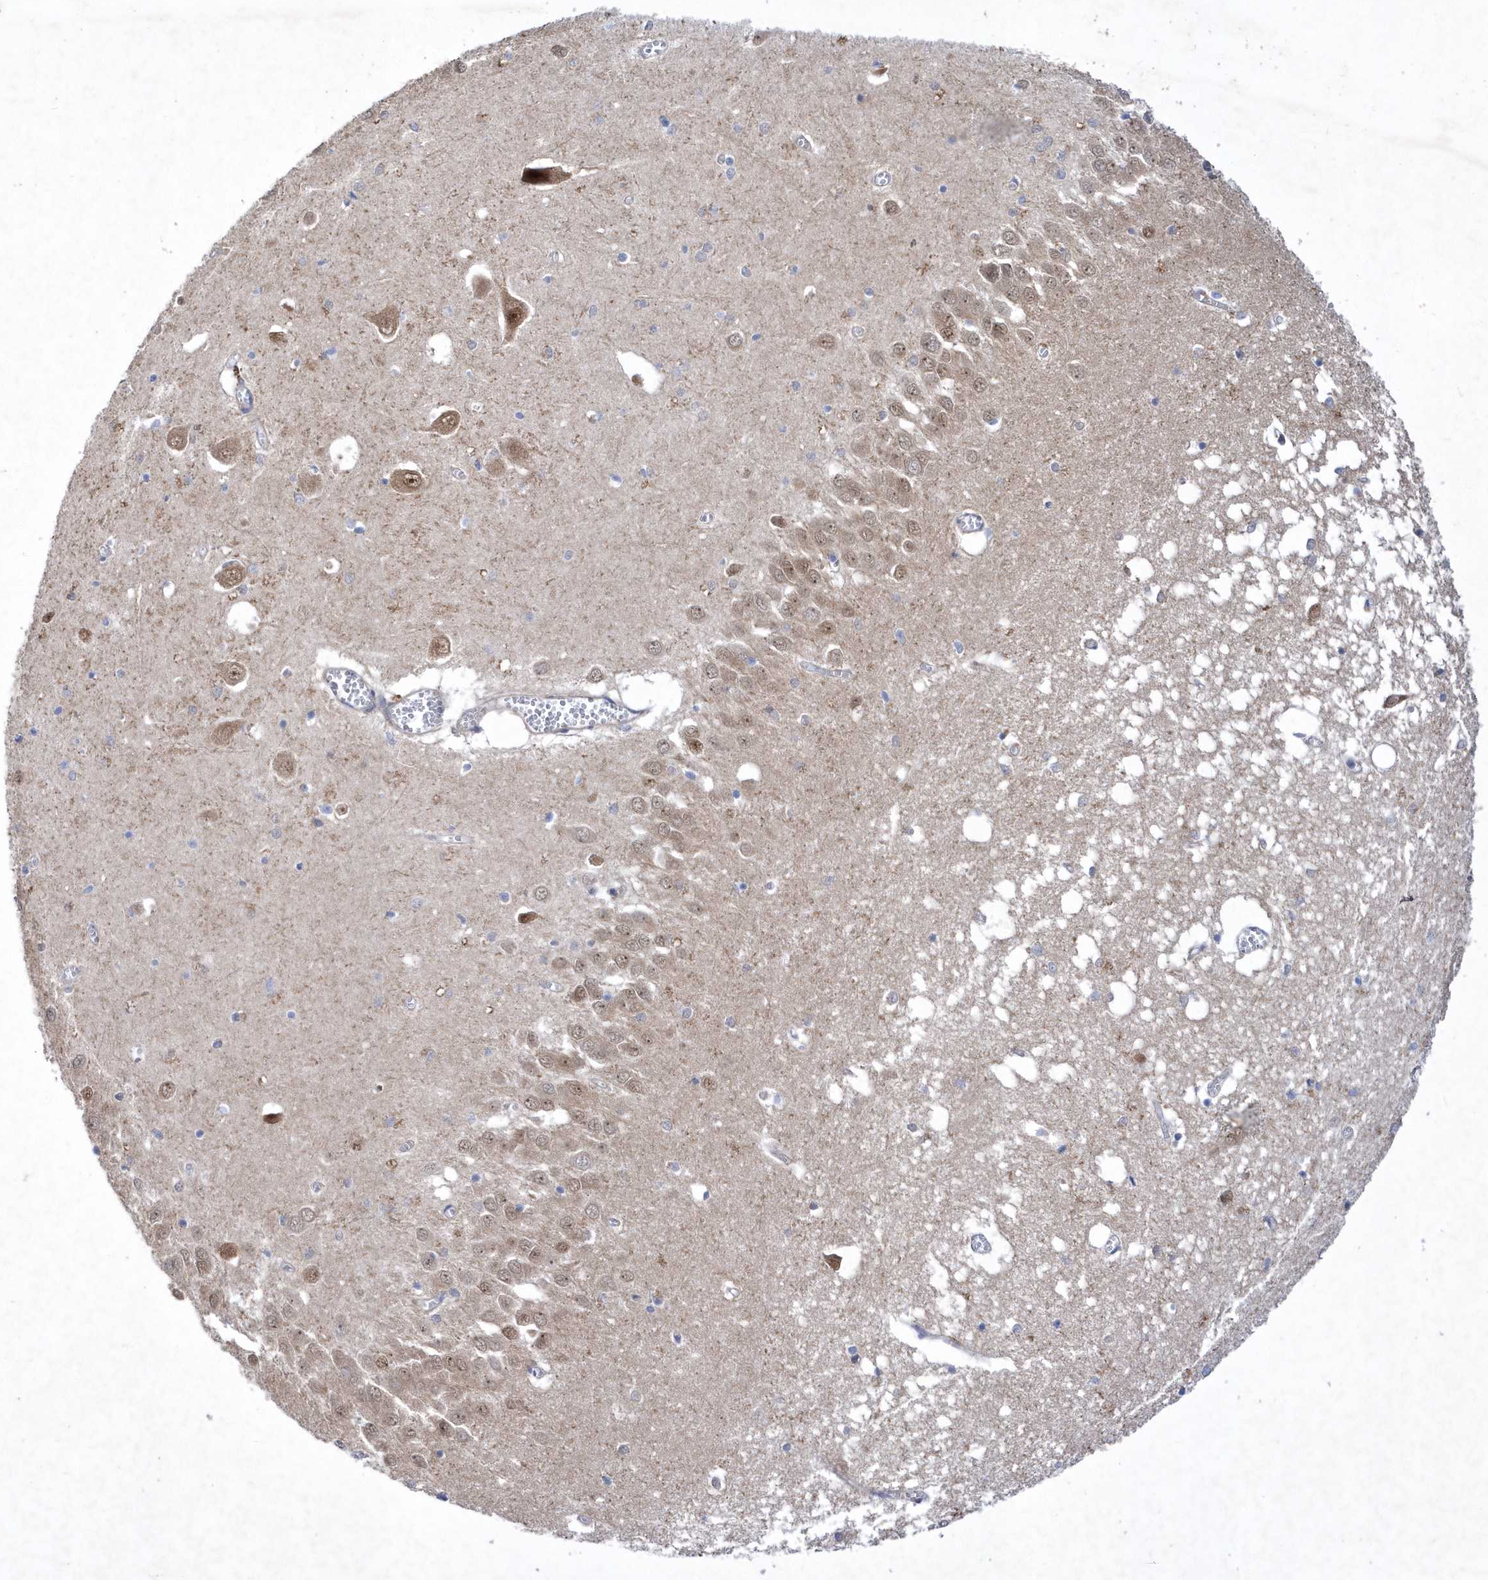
{"staining": {"intensity": "negative", "quantity": "none", "location": "none"}, "tissue": "hippocampus", "cell_type": "Glial cells", "image_type": "normal", "snomed": [{"axis": "morphology", "description": "Normal tissue, NOS"}, {"axis": "topography", "description": "Hippocampus"}], "caption": "Glial cells show no significant expression in unremarkable hippocampus. (Brightfield microscopy of DAB IHC at high magnification).", "gene": "LONRF2", "patient": {"sex": "male", "age": 70}}